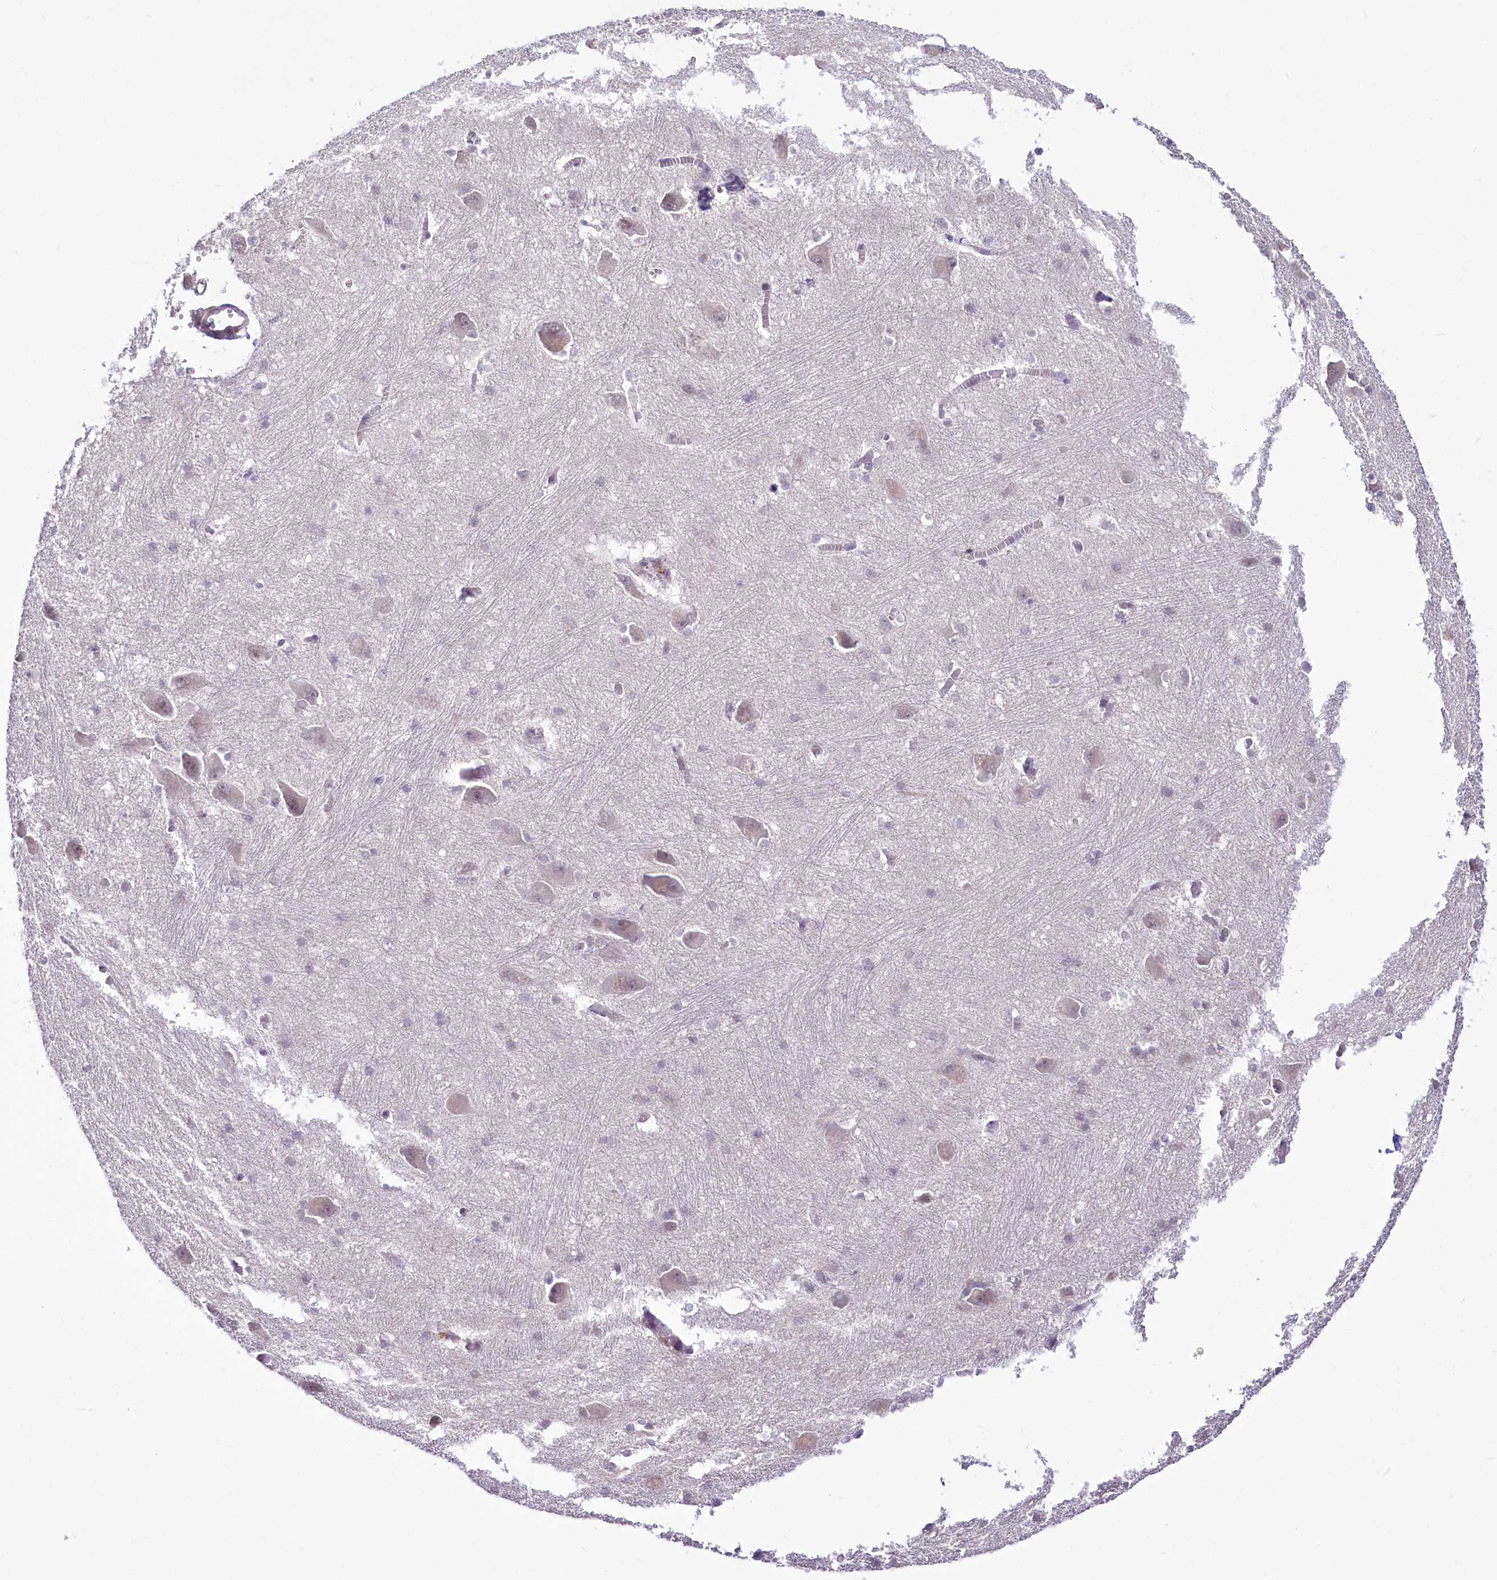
{"staining": {"intensity": "negative", "quantity": "none", "location": "none"}, "tissue": "caudate", "cell_type": "Glial cells", "image_type": "normal", "snomed": [{"axis": "morphology", "description": "Normal tissue, NOS"}, {"axis": "topography", "description": "Lateral ventricle wall"}], "caption": "IHC of benign human caudate reveals no expression in glial cells.", "gene": "BANK1", "patient": {"sex": "male", "age": 37}}